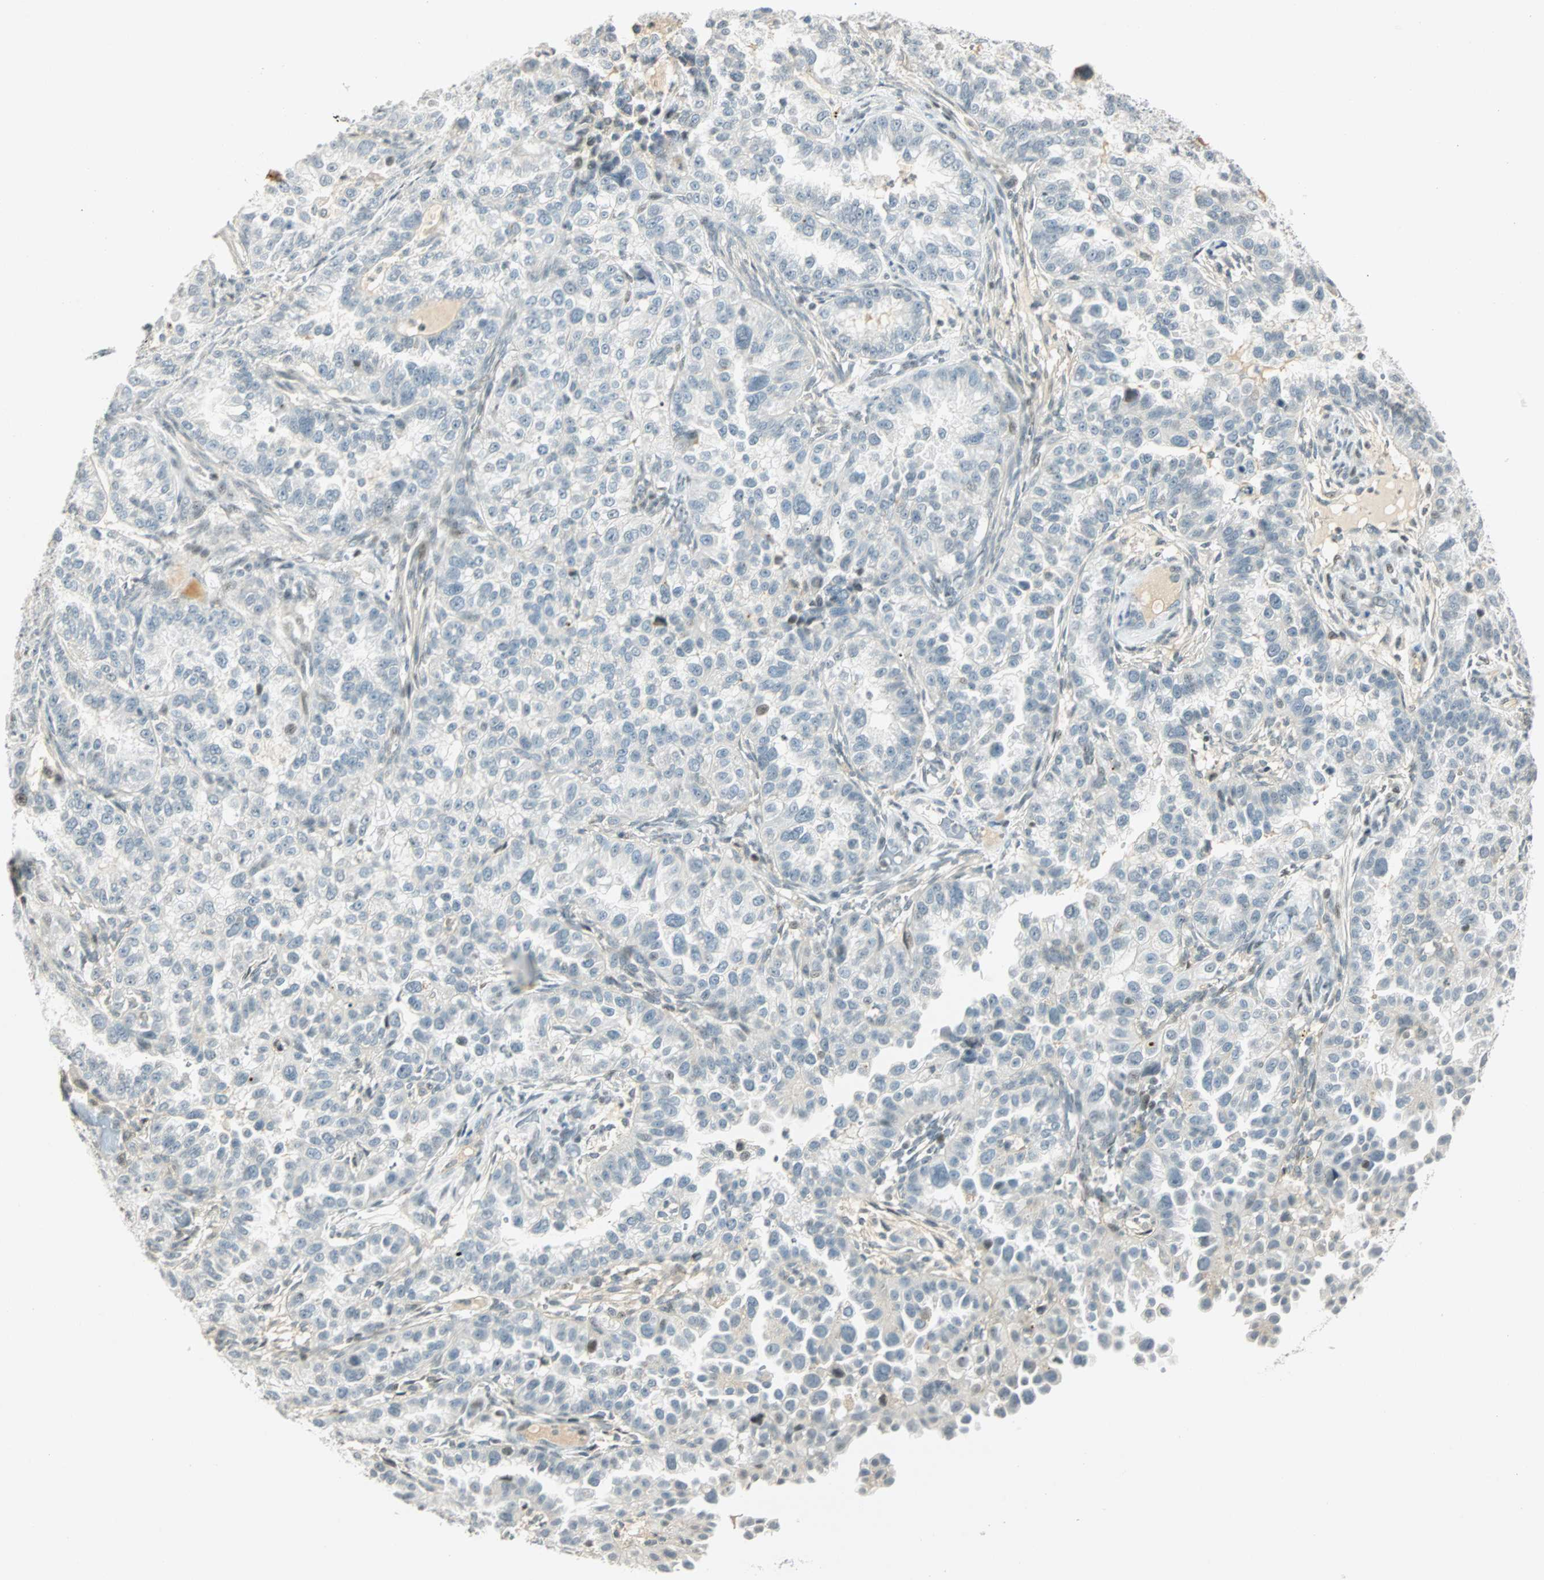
{"staining": {"intensity": "weak", "quantity": "<25%", "location": "nuclear"}, "tissue": "endometrial cancer", "cell_type": "Tumor cells", "image_type": "cancer", "snomed": [{"axis": "morphology", "description": "Adenocarcinoma, NOS"}, {"axis": "topography", "description": "Endometrium"}], "caption": "The image shows no significant positivity in tumor cells of endometrial adenocarcinoma.", "gene": "SMAD3", "patient": {"sex": "female", "age": 85}}